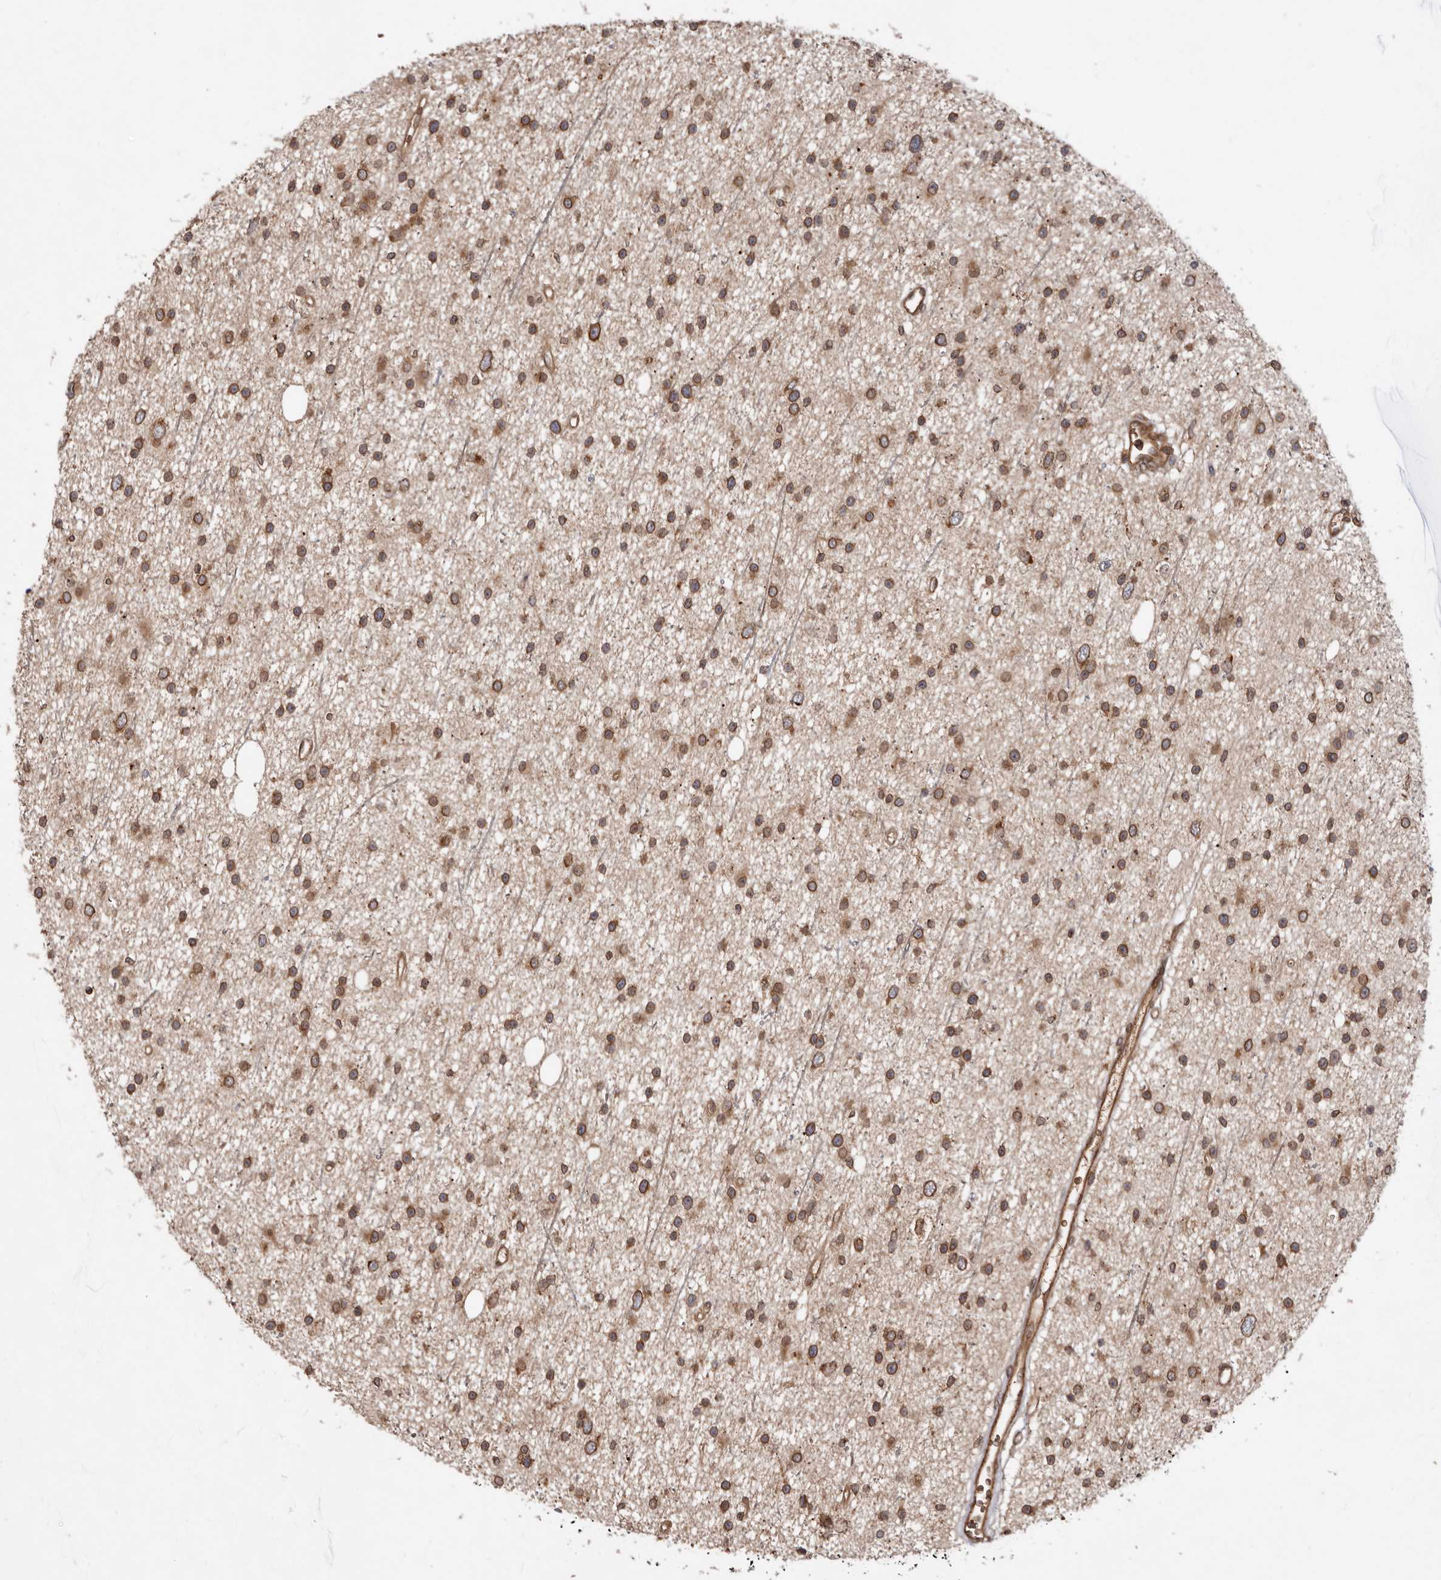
{"staining": {"intensity": "moderate", "quantity": ">75%", "location": "cytoplasmic/membranous,nuclear"}, "tissue": "glioma", "cell_type": "Tumor cells", "image_type": "cancer", "snomed": [{"axis": "morphology", "description": "Glioma, malignant, Low grade"}, {"axis": "topography", "description": "Cerebral cortex"}], "caption": "Immunohistochemistry photomicrograph of malignant glioma (low-grade) stained for a protein (brown), which displays medium levels of moderate cytoplasmic/membranous and nuclear expression in about >75% of tumor cells.", "gene": "STK36", "patient": {"sex": "female", "age": 39}}